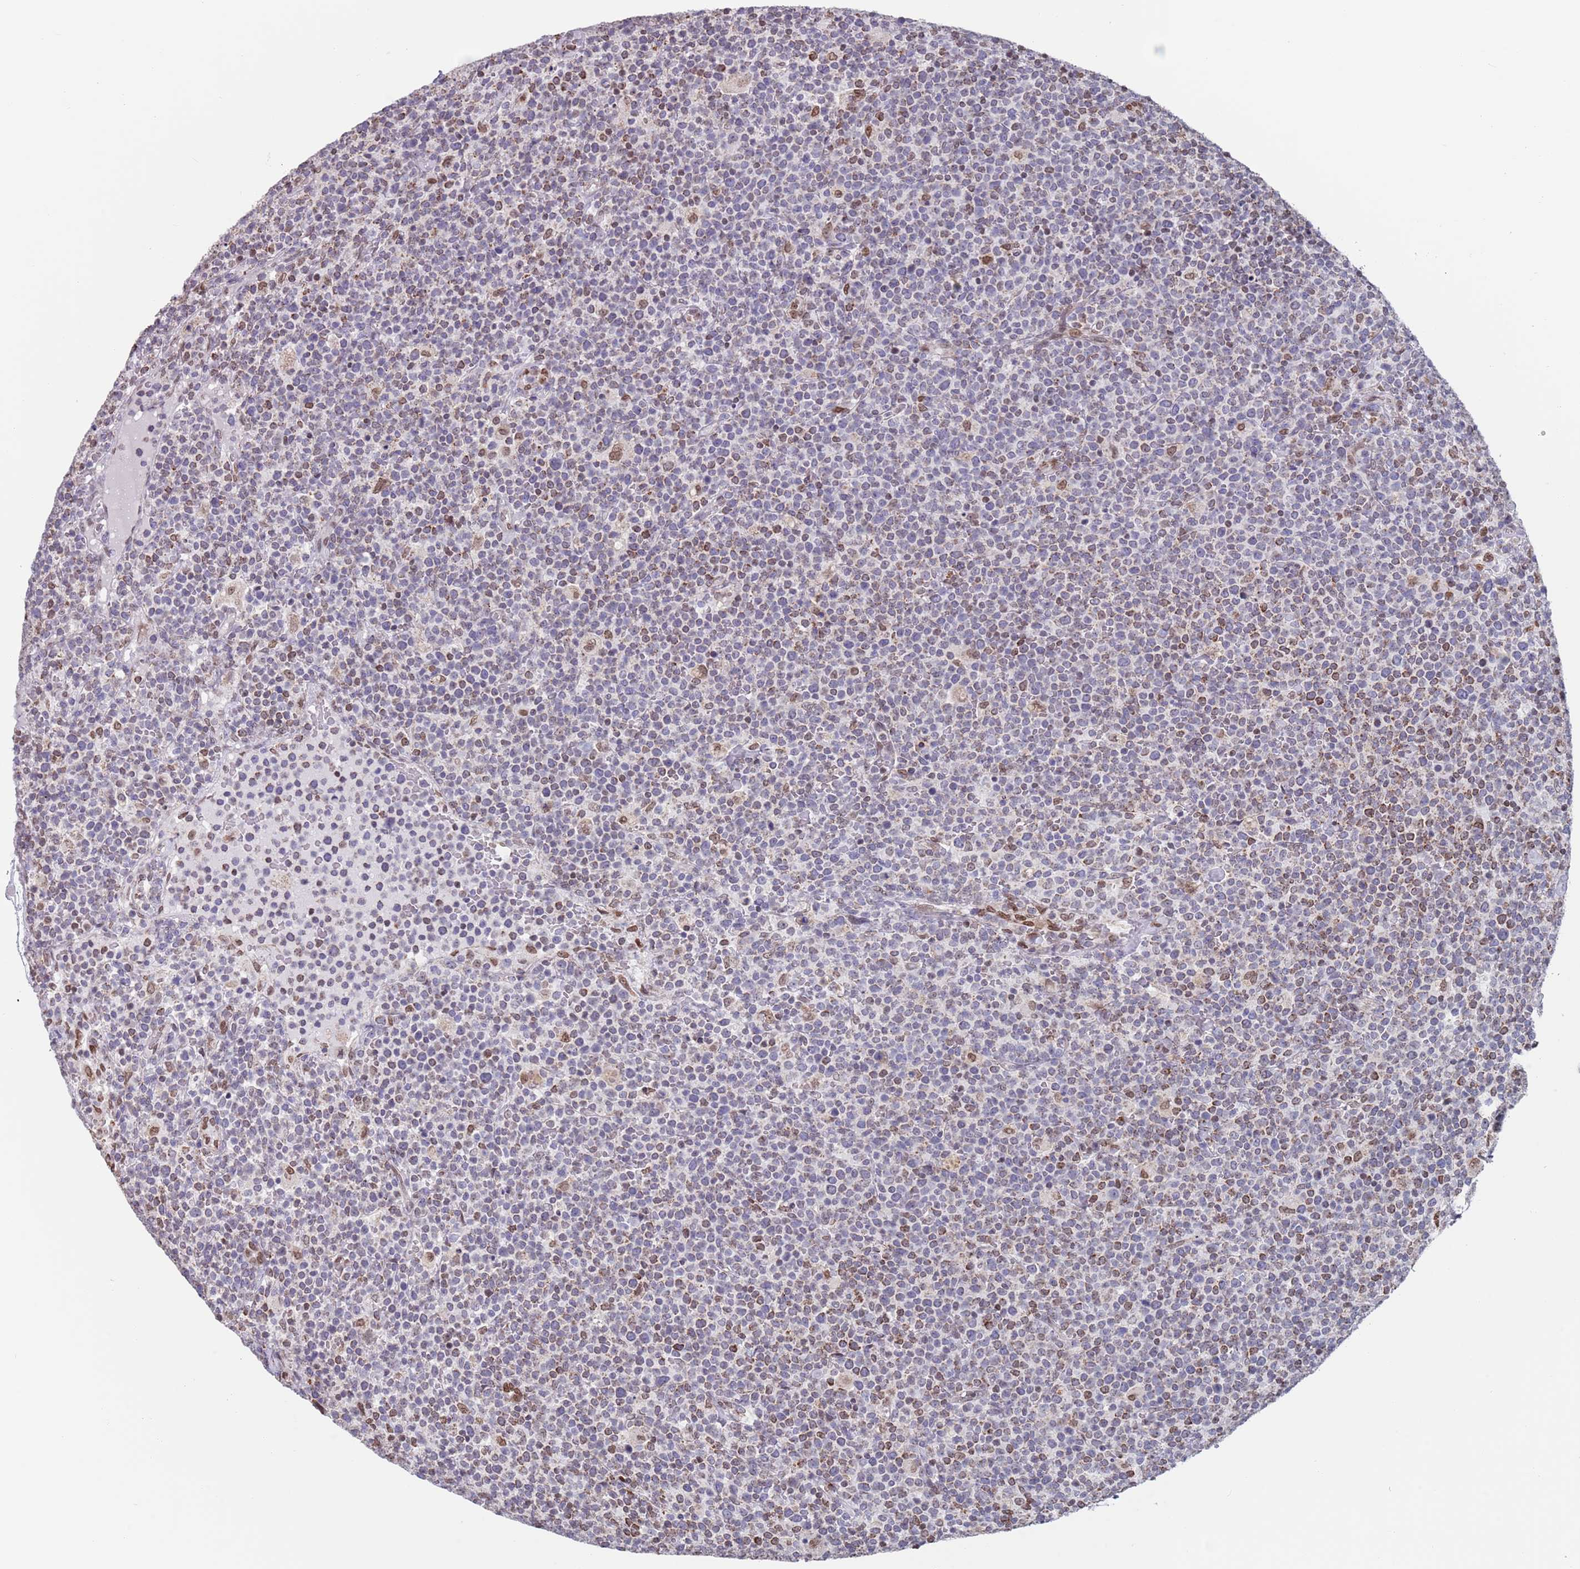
{"staining": {"intensity": "weak", "quantity": "<25%", "location": "nuclear"}, "tissue": "lymphoma", "cell_type": "Tumor cells", "image_type": "cancer", "snomed": [{"axis": "morphology", "description": "Malignant lymphoma, non-Hodgkin's type, High grade"}, {"axis": "topography", "description": "Lymph node"}], "caption": "The histopathology image displays no staining of tumor cells in lymphoma.", "gene": "MFSD12", "patient": {"sex": "male", "age": 61}}